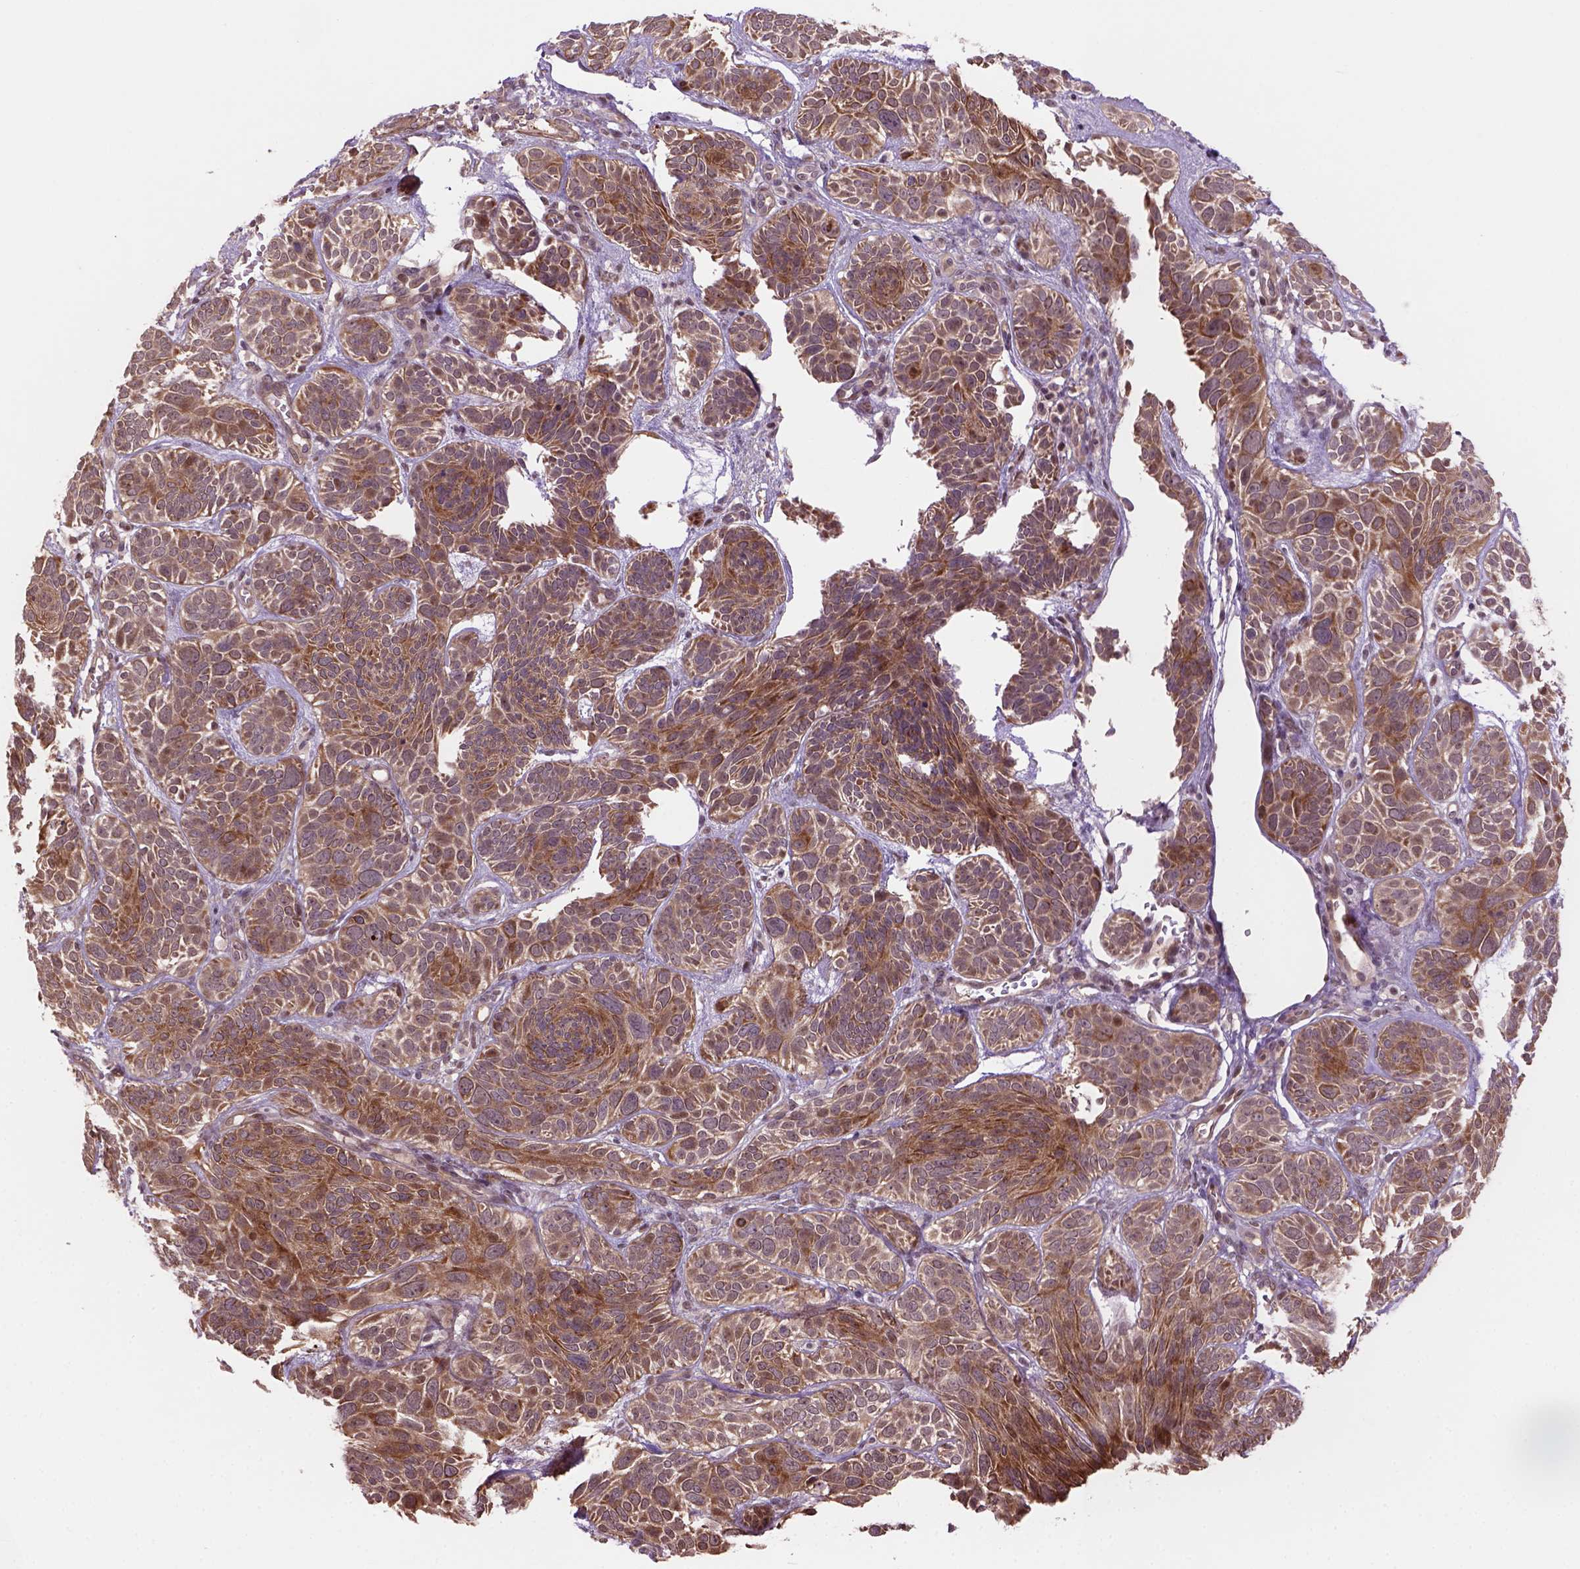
{"staining": {"intensity": "moderate", "quantity": "25%-75%", "location": "cytoplasmic/membranous,nuclear"}, "tissue": "skin cancer", "cell_type": "Tumor cells", "image_type": "cancer", "snomed": [{"axis": "morphology", "description": "Basal cell carcinoma"}, {"axis": "topography", "description": "Skin"}, {"axis": "topography", "description": "Skin of face"}], "caption": "Brown immunohistochemical staining in basal cell carcinoma (skin) displays moderate cytoplasmic/membranous and nuclear expression in approximately 25%-75% of tumor cells.", "gene": "PSMD11", "patient": {"sex": "male", "age": 73}}